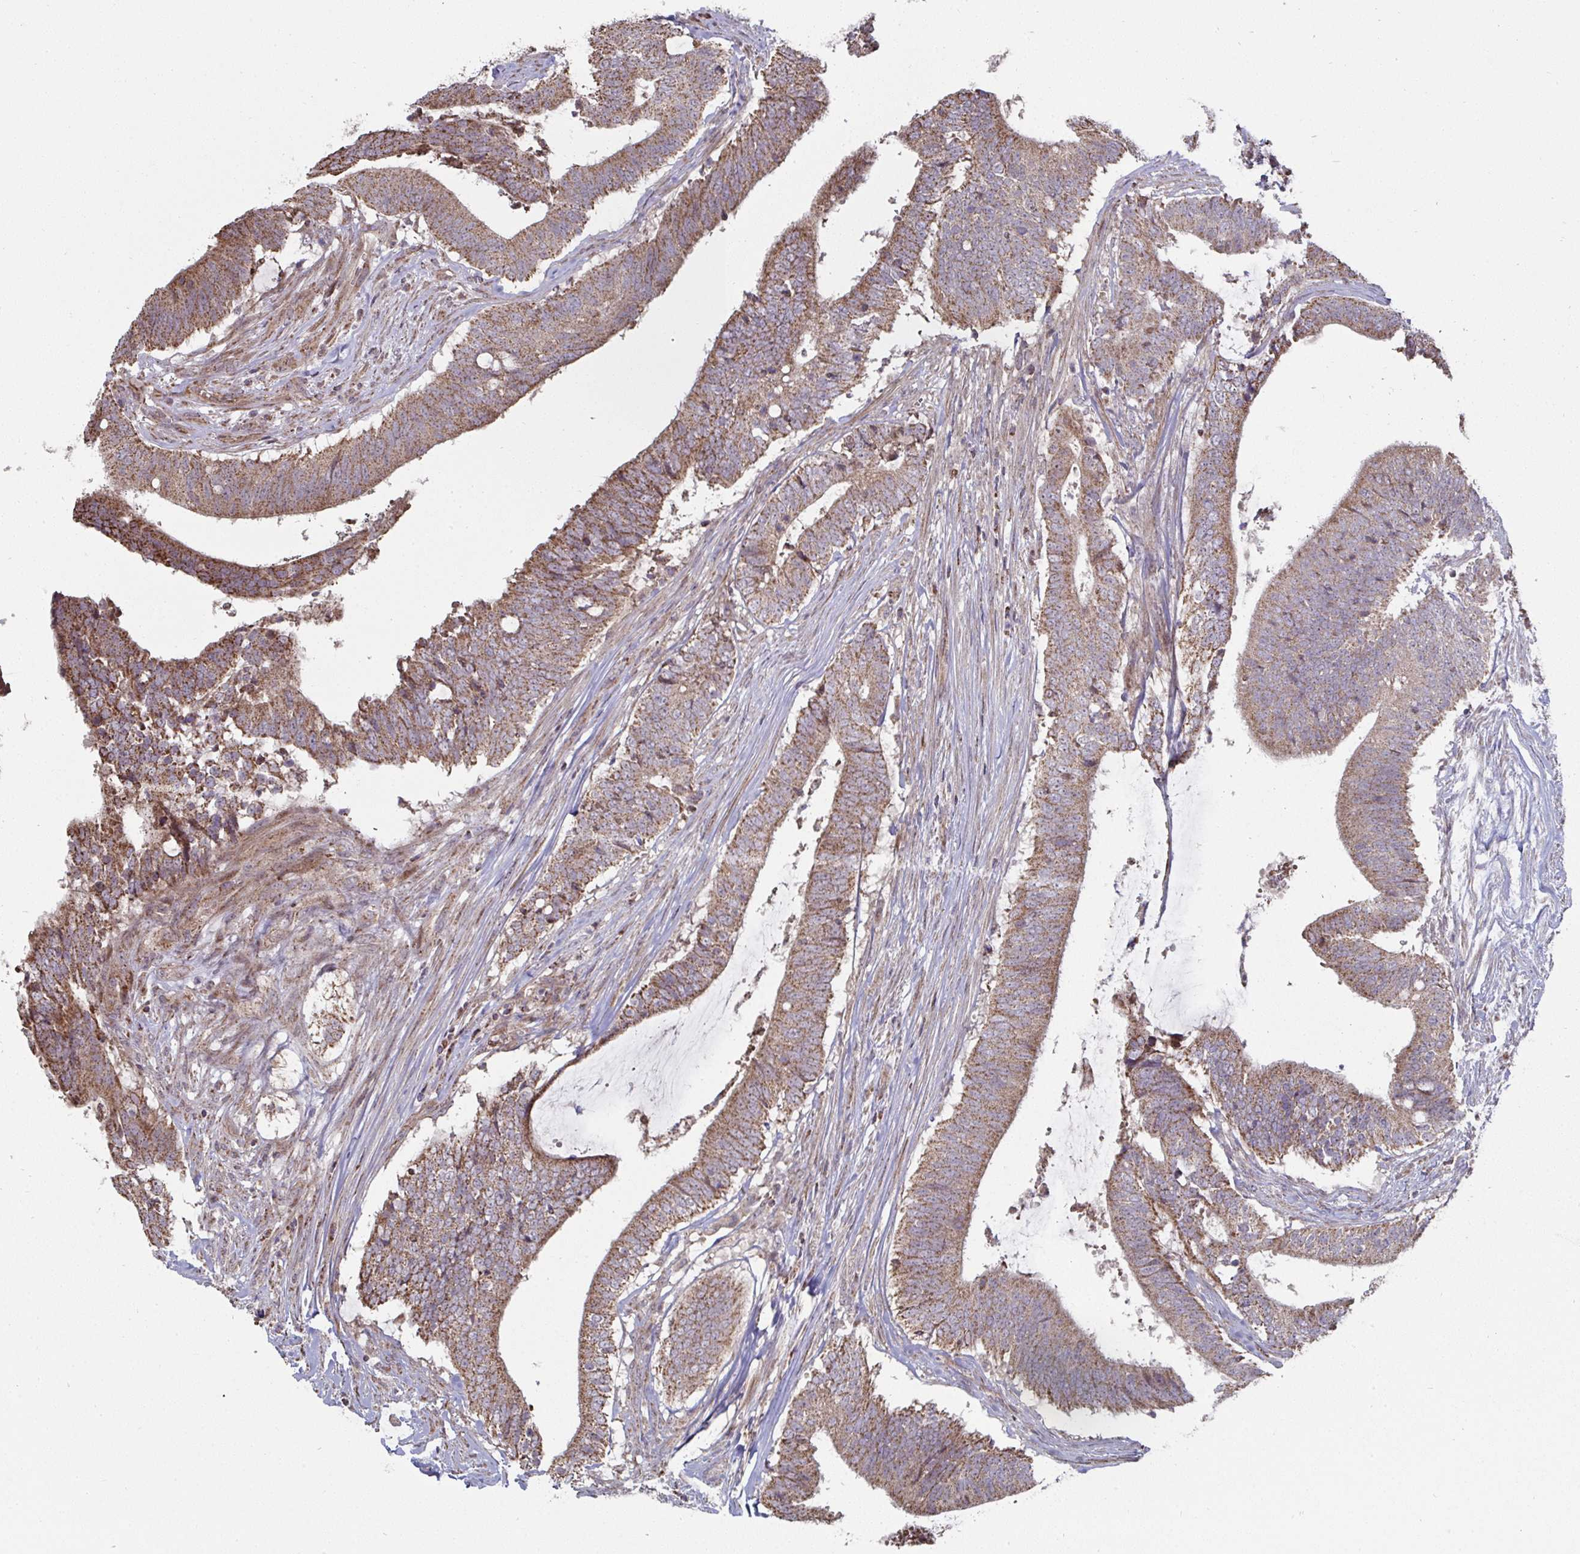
{"staining": {"intensity": "moderate", "quantity": ">75%", "location": "cytoplasmic/membranous"}, "tissue": "colorectal cancer", "cell_type": "Tumor cells", "image_type": "cancer", "snomed": [{"axis": "morphology", "description": "Adenocarcinoma, NOS"}, {"axis": "topography", "description": "Colon"}], "caption": "Protein expression analysis of adenocarcinoma (colorectal) displays moderate cytoplasmic/membranous expression in about >75% of tumor cells.", "gene": "AGTPBP1", "patient": {"sex": "female", "age": 43}}